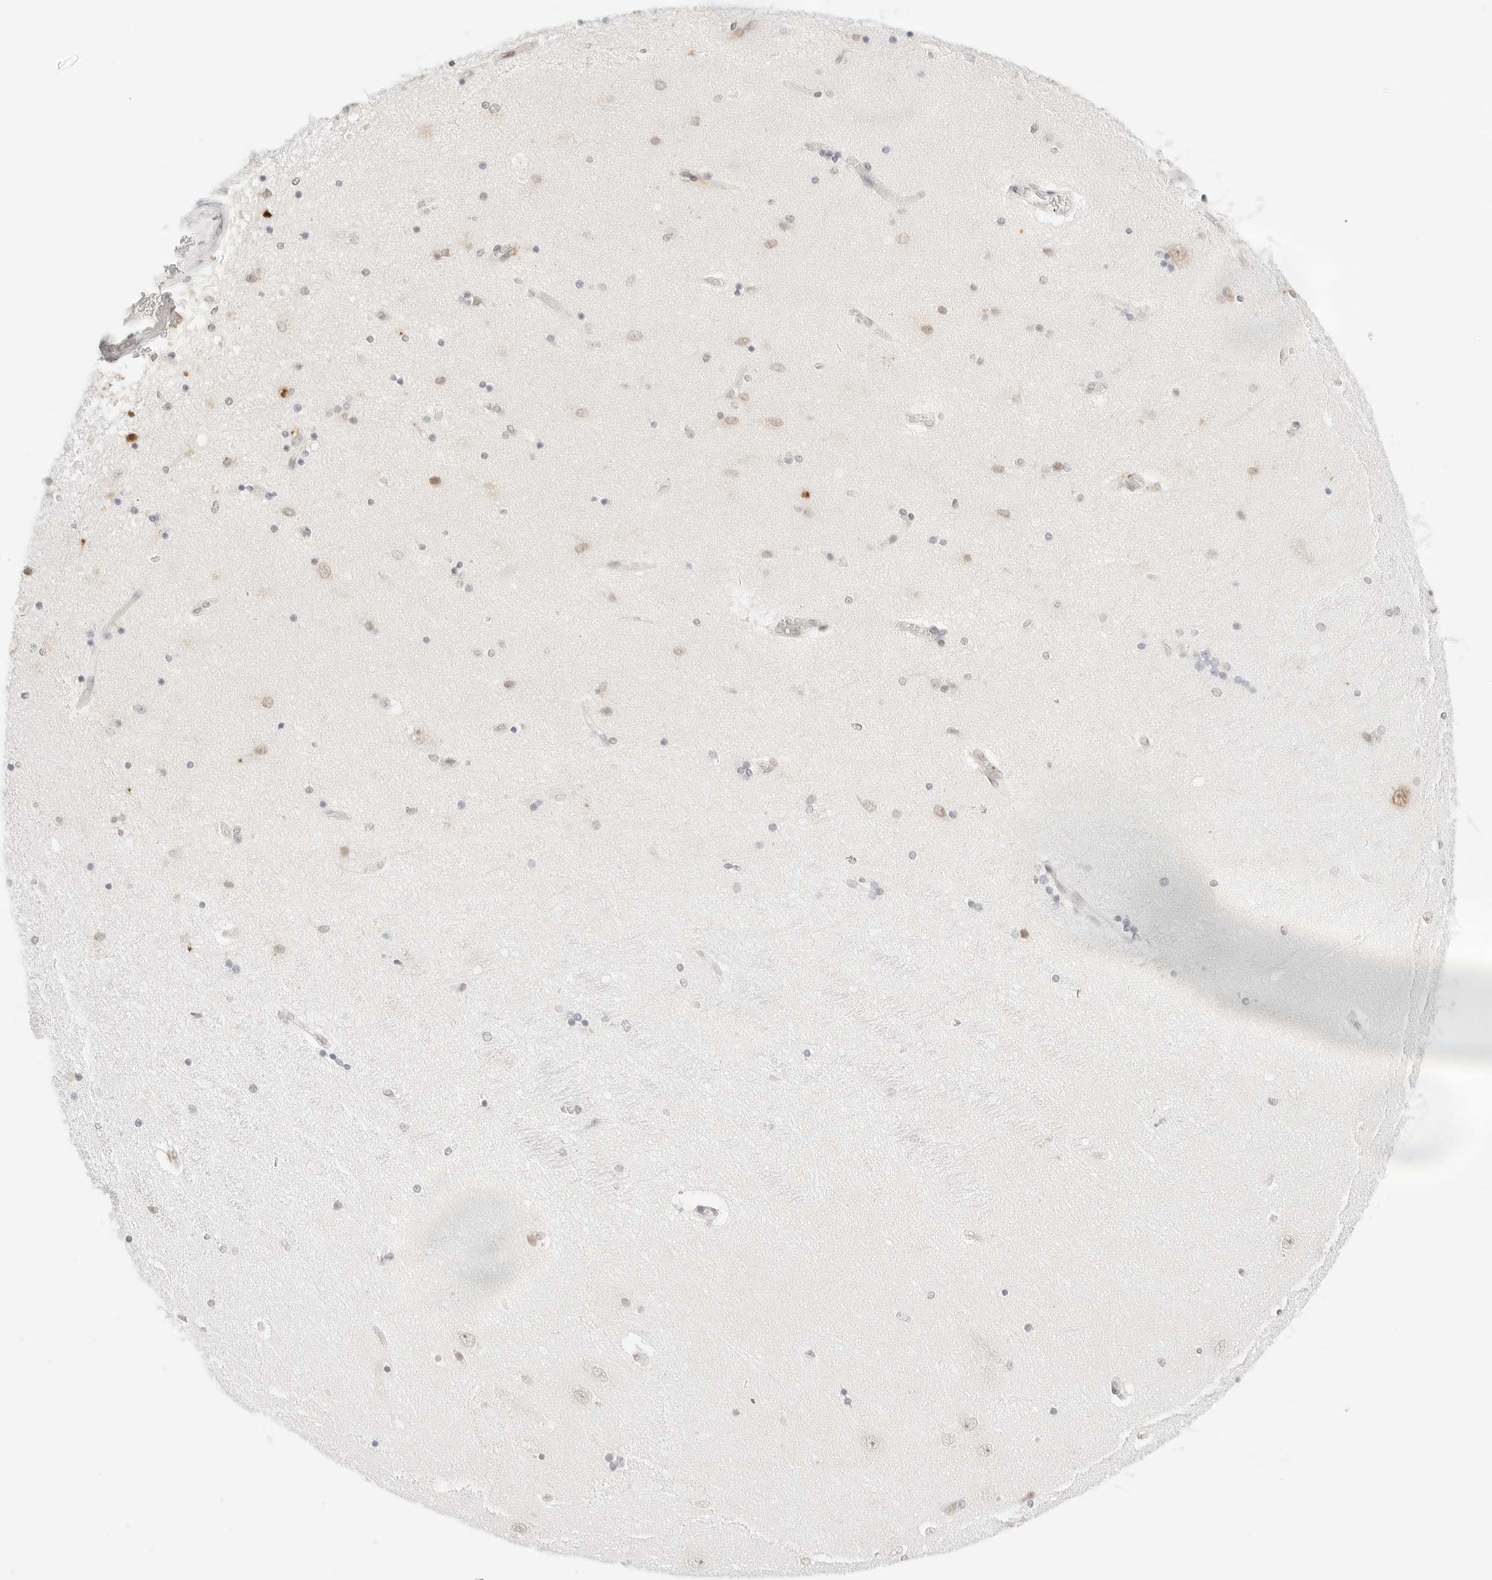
{"staining": {"intensity": "weak", "quantity": "<25%", "location": "cytoplasmic/membranous"}, "tissue": "hippocampus", "cell_type": "Glial cells", "image_type": "normal", "snomed": [{"axis": "morphology", "description": "Normal tissue, NOS"}, {"axis": "topography", "description": "Hippocampus"}], "caption": "Normal hippocampus was stained to show a protein in brown. There is no significant positivity in glial cells. (DAB (3,3'-diaminobenzidine) immunohistochemistry (IHC), high magnification).", "gene": "GNAS", "patient": {"sex": "female", "age": 54}}